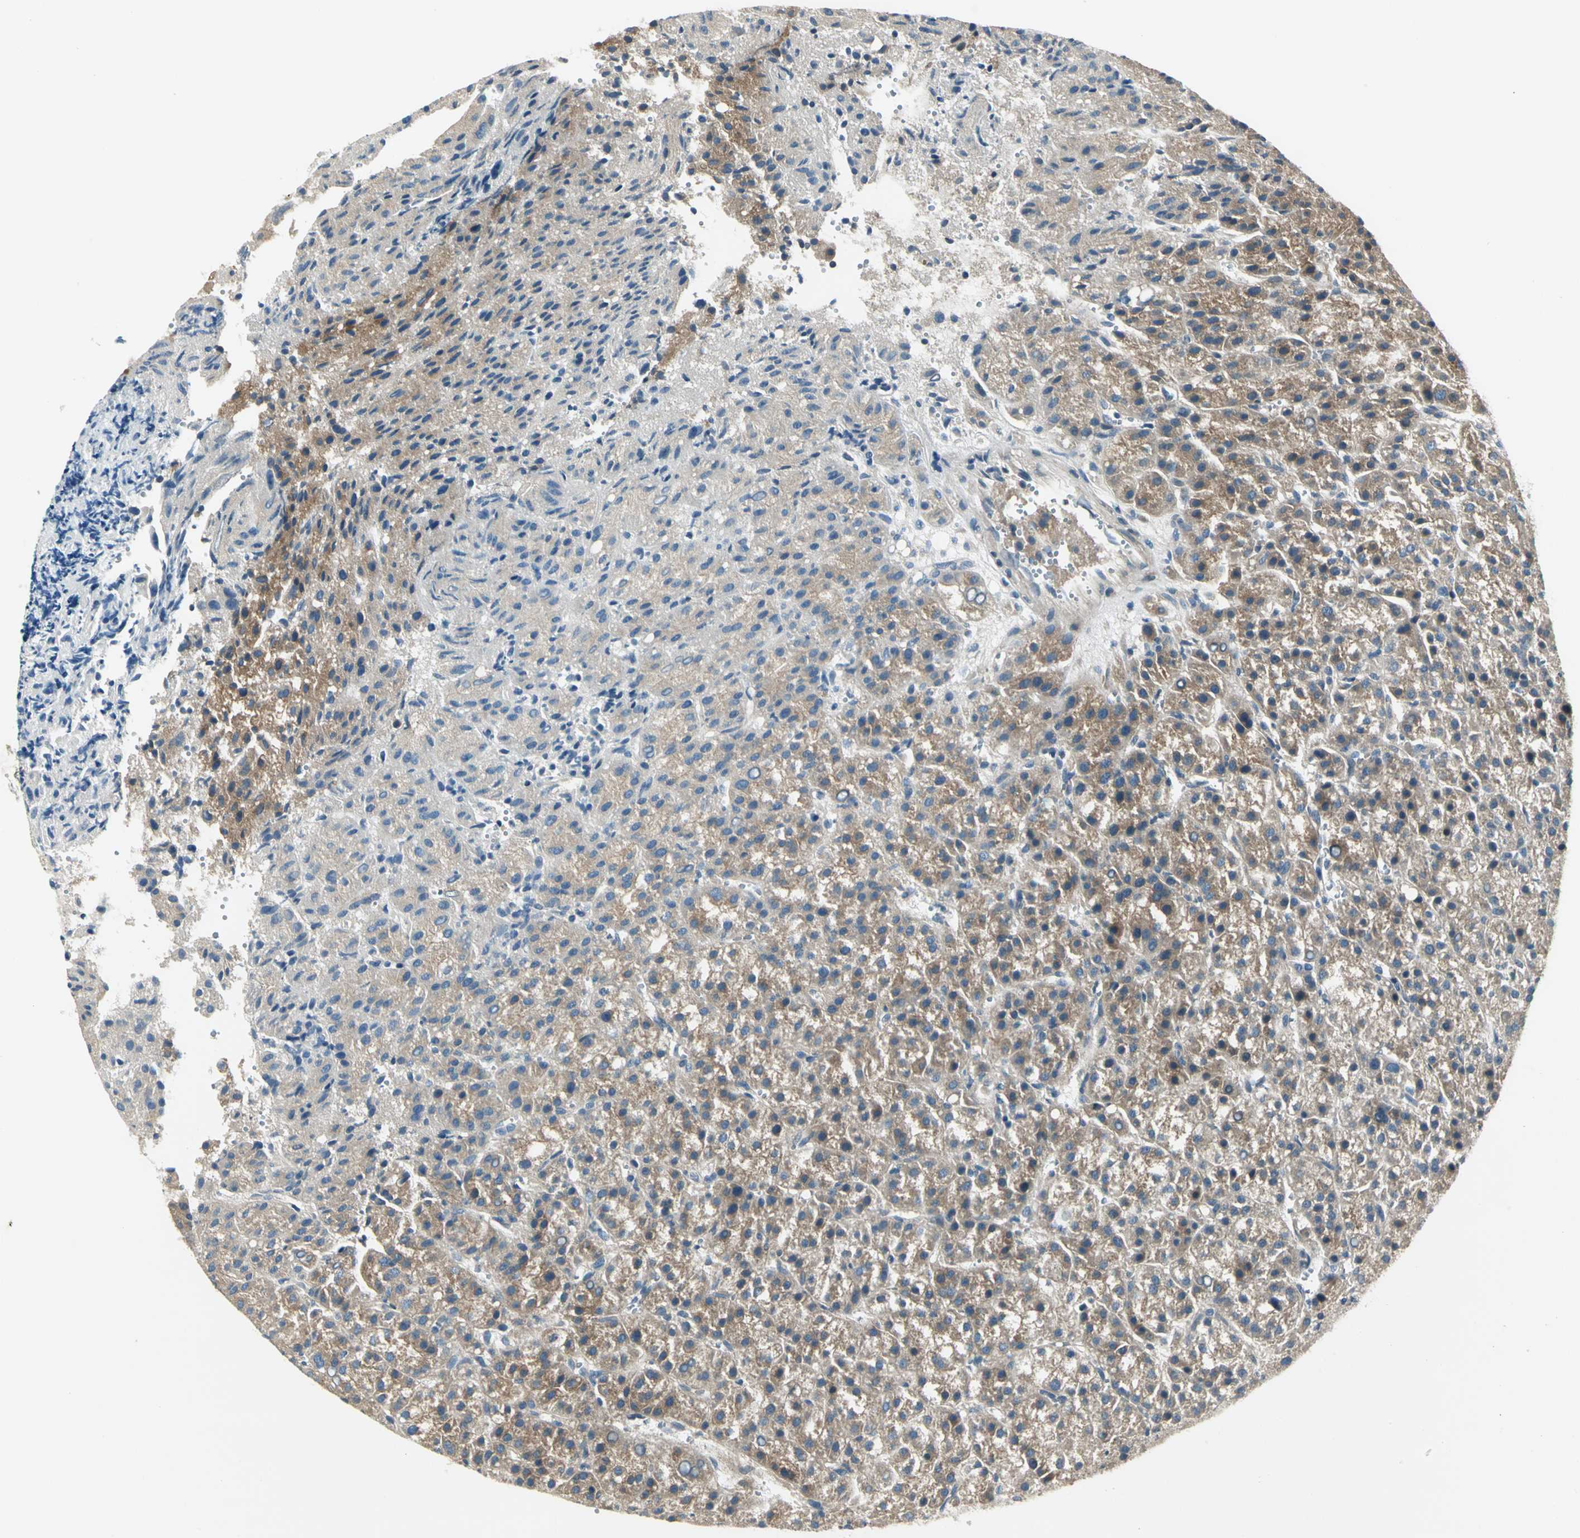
{"staining": {"intensity": "moderate", "quantity": ">75%", "location": "cytoplasmic/membranous"}, "tissue": "liver cancer", "cell_type": "Tumor cells", "image_type": "cancer", "snomed": [{"axis": "morphology", "description": "Carcinoma, Hepatocellular, NOS"}, {"axis": "topography", "description": "Liver"}], "caption": "This is an image of immunohistochemistry (IHC) staining of liver cancer, which shows moderate expression in the cytoplasmic/membranous of tumor cells.", "gene": "PRKAA1", "patient": {"sex": "female", "age": 58}}